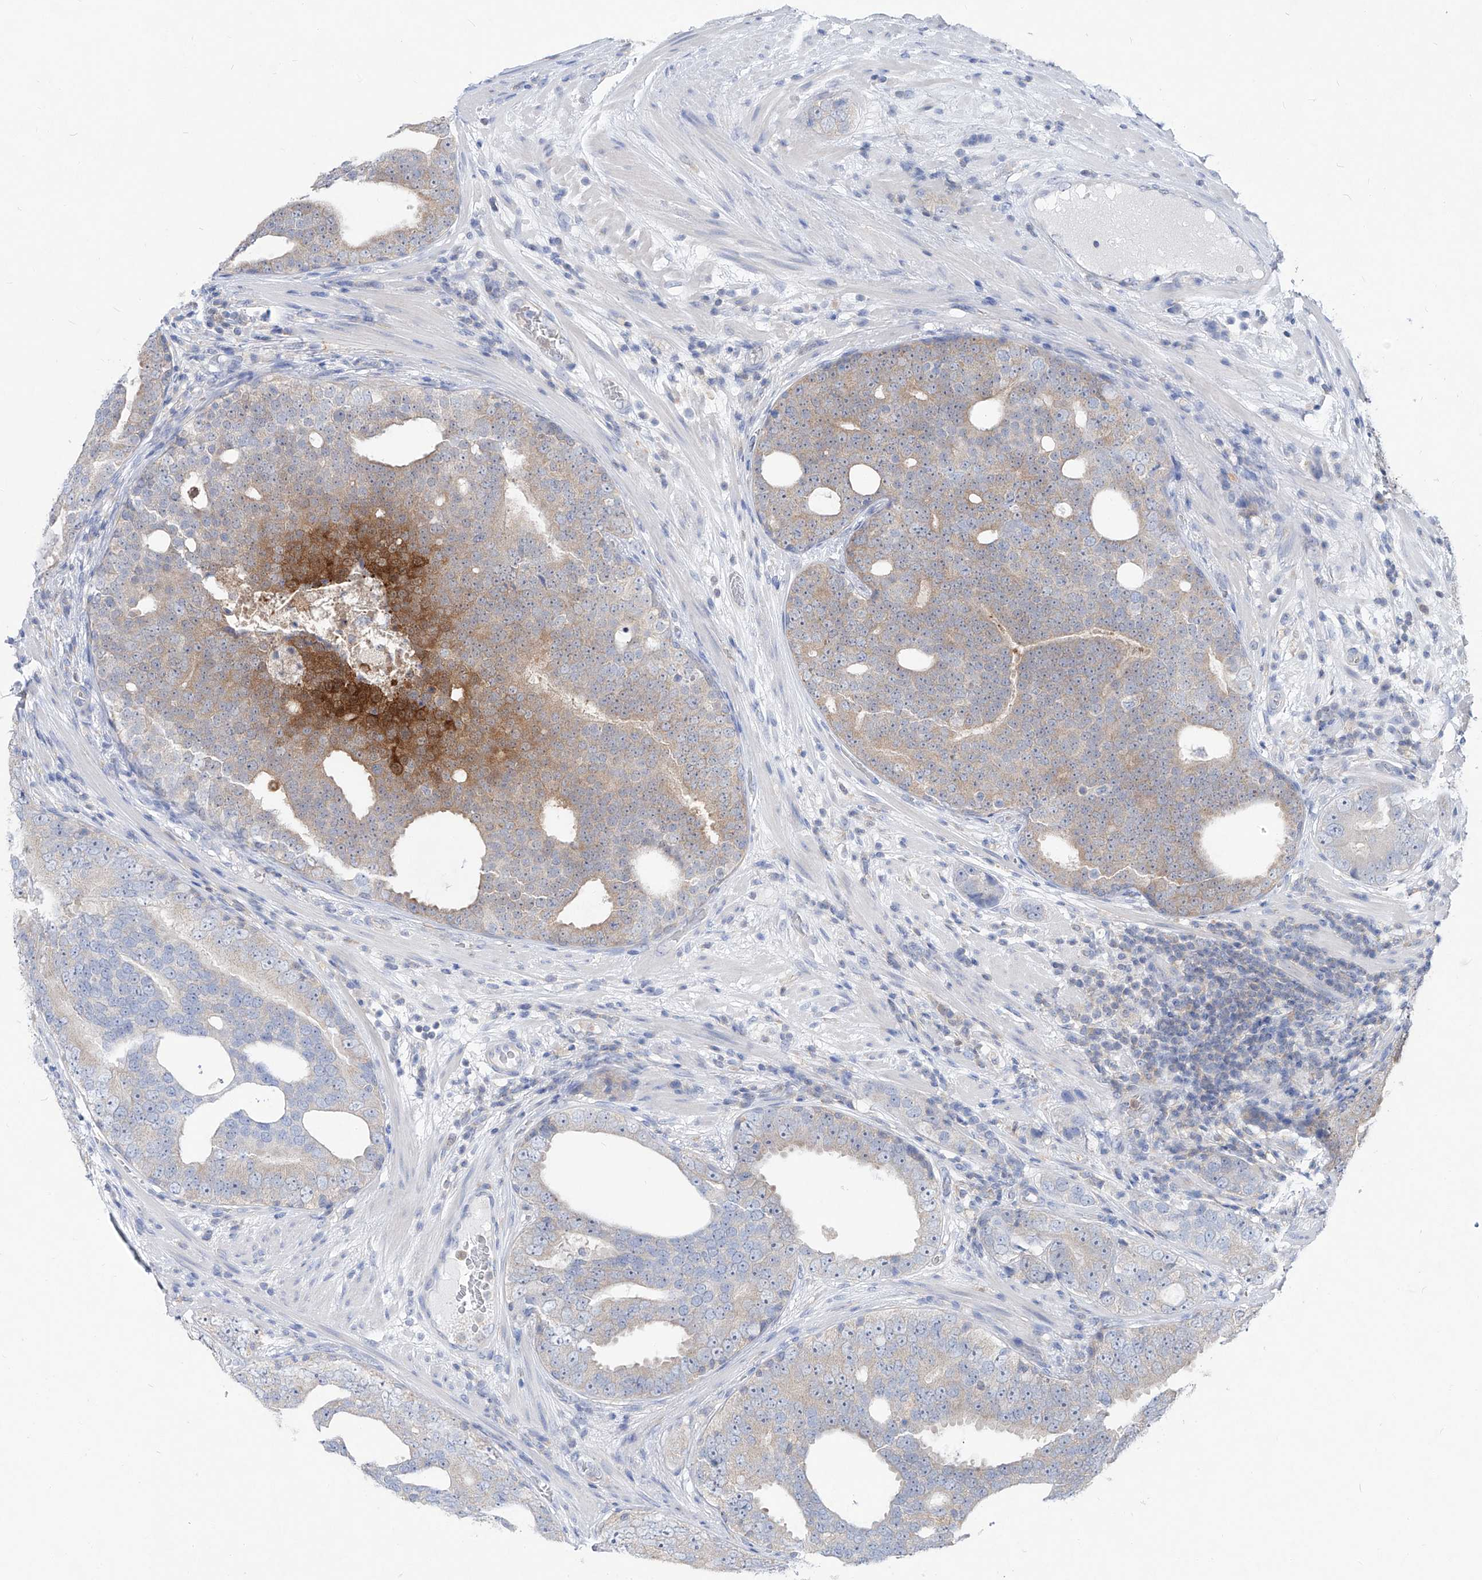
{"staining": {"intensity": "moderate", "quantity": "<25%", "location": "cytoplasmic/membranous"}, "tissue": "prostate cancer", "cell_type": "Tumor cells", "image_type": "cancer", "snomed": [{"axis": "morphology", "description": "Adenocarcinoma, High grade"}, {"axis": "topography", "description": "Prostate"}], "caption": "Immunohistochemical staining of high-grade adenocarcinoma (prostate) displays moderate cytoplasmic/membranous protein staining in approximately <25% of tumor cells.", "gene": "UFL1", "patient": {"sex": "male", "age": 56}}